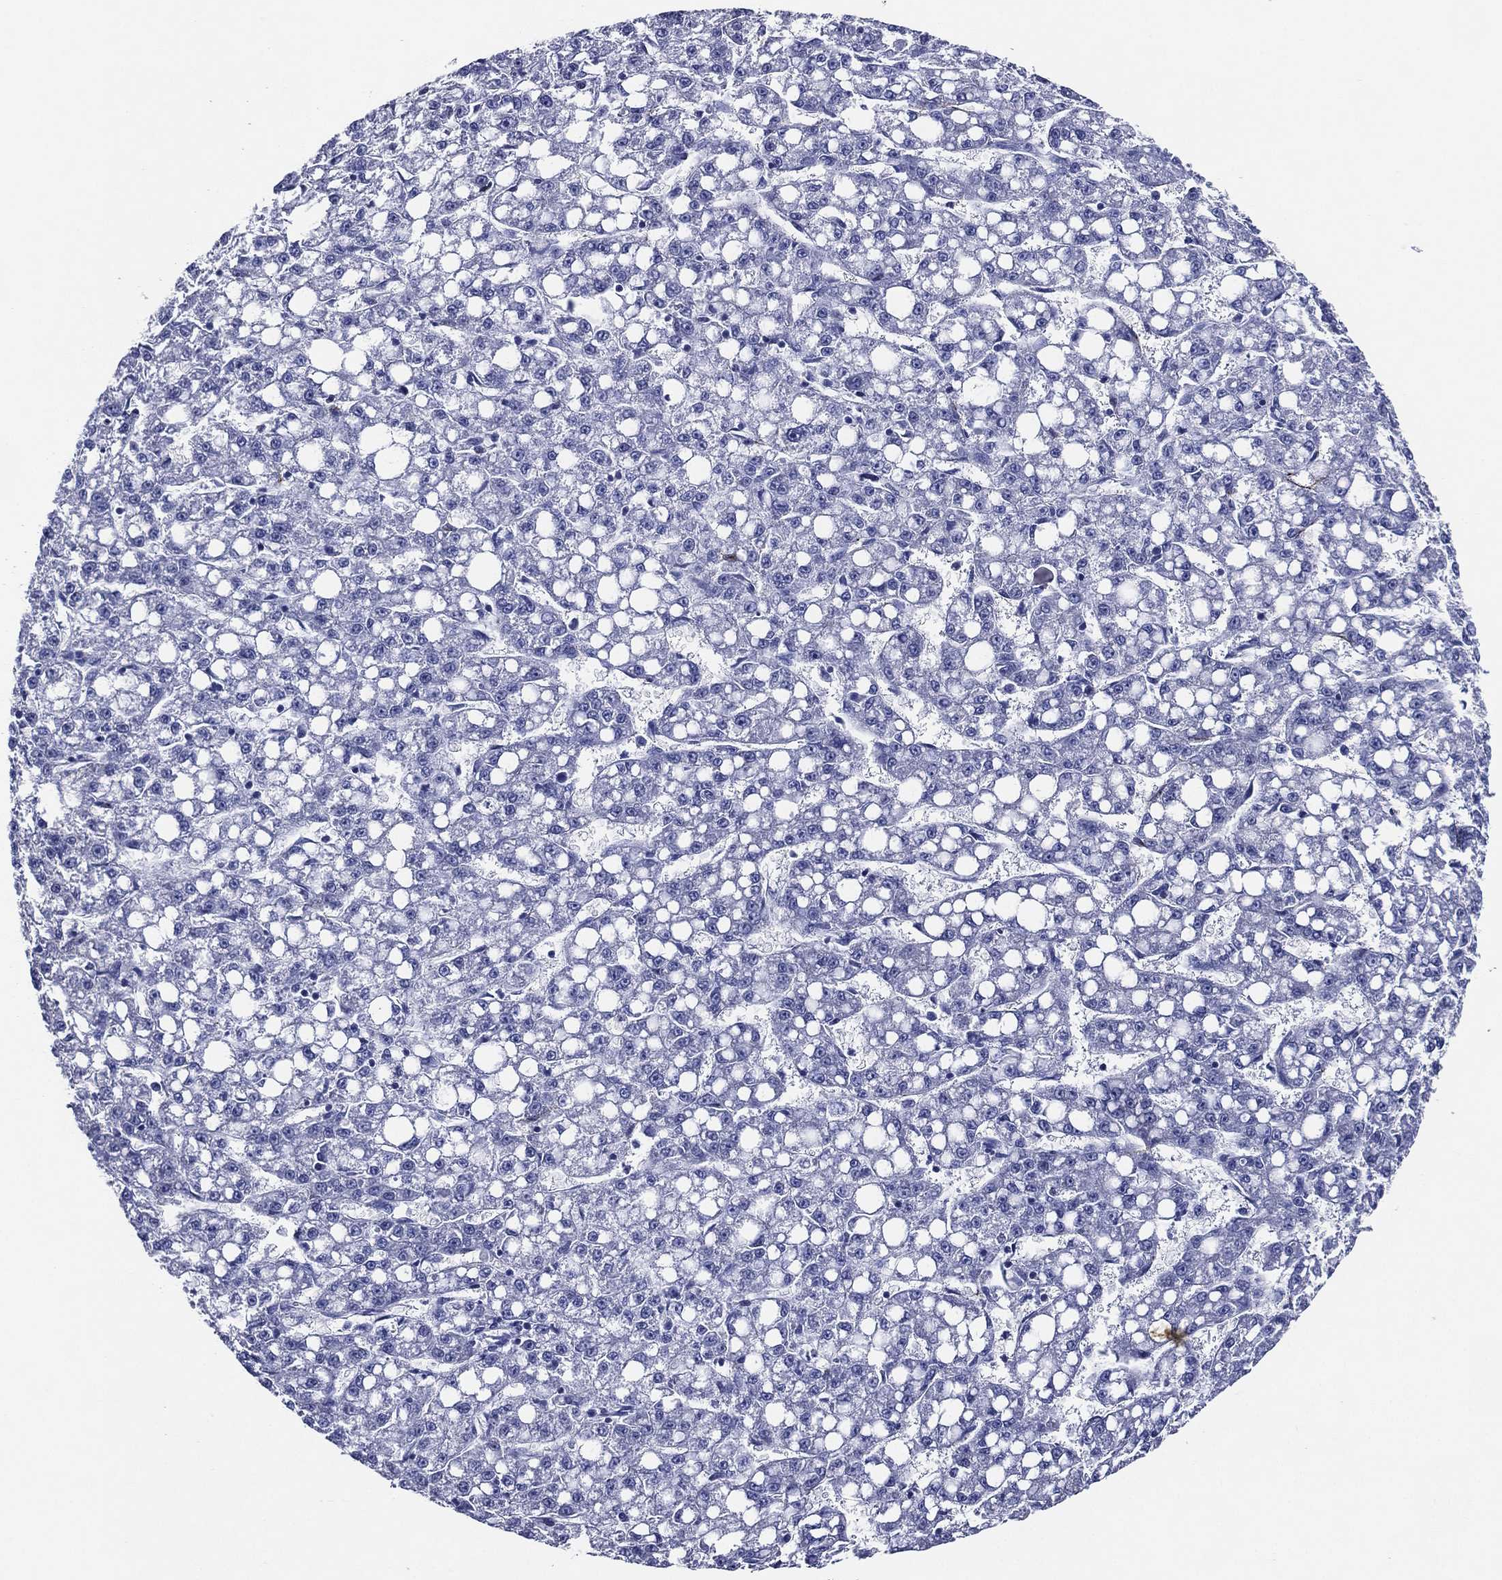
{"staining": {"intensity": "negative", "quantity": "none", "location": "none"}, "tissue": "liver cancer", "cell_type": "Tumor cells", "image_type": "cancer", "snomed": [{"axis": "morphology", "description": "Carcinoma, Hepatocellular, NOS"}, {"axis": "topography", "description": "Liver"}], "caption": "IHC micrograph of neoplastic tissue: human liver cancer stained with DAB (3,3'-diaminobenzidine) exhibits no significant protein expression in tumor cells.", "gene": "ACE2", "patient": {"sex": "female", "age": 65}}